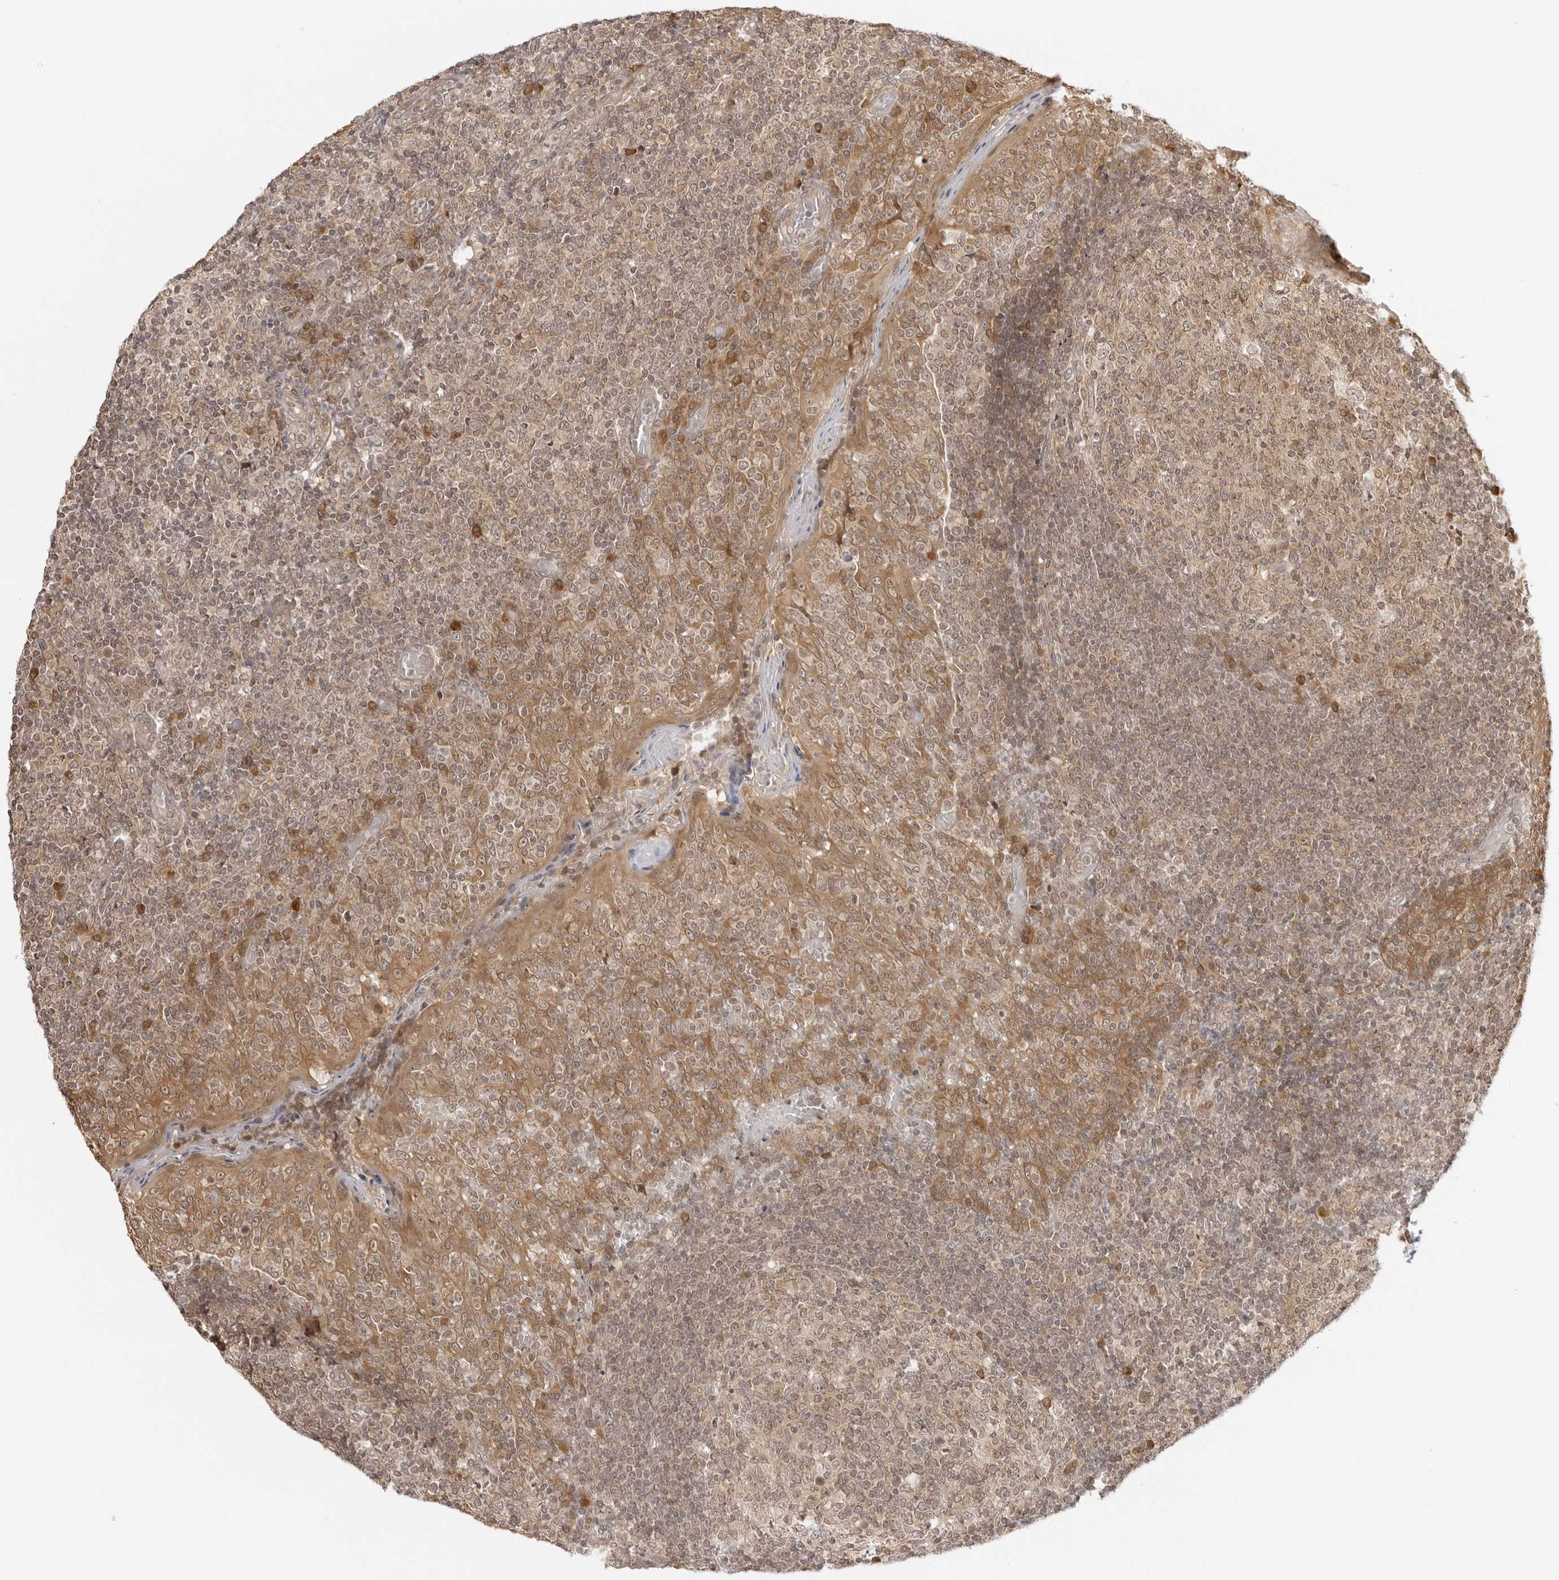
{"staining": {"intensity": "moderate", "quantity": ">75%", "location": "cytoplasmic/membranous,nuclear"}, "tissue": "tonsil", "cell_type": "Germinal center cells", "image_type": "normal", "snomed": [{"axis": "morphology", "description": "Normal tissue, NOS"}, {"axis": "topography", "description": "Tonsil"}], "caption": "Protein analysis of normal tonsil demonstrates moderate cytoplasmic/membranous,nuclear staining in approximately >75% of germinal center cells.", "gene": "PRRC2C", "patient": {"sex": "female", "age": 19}}